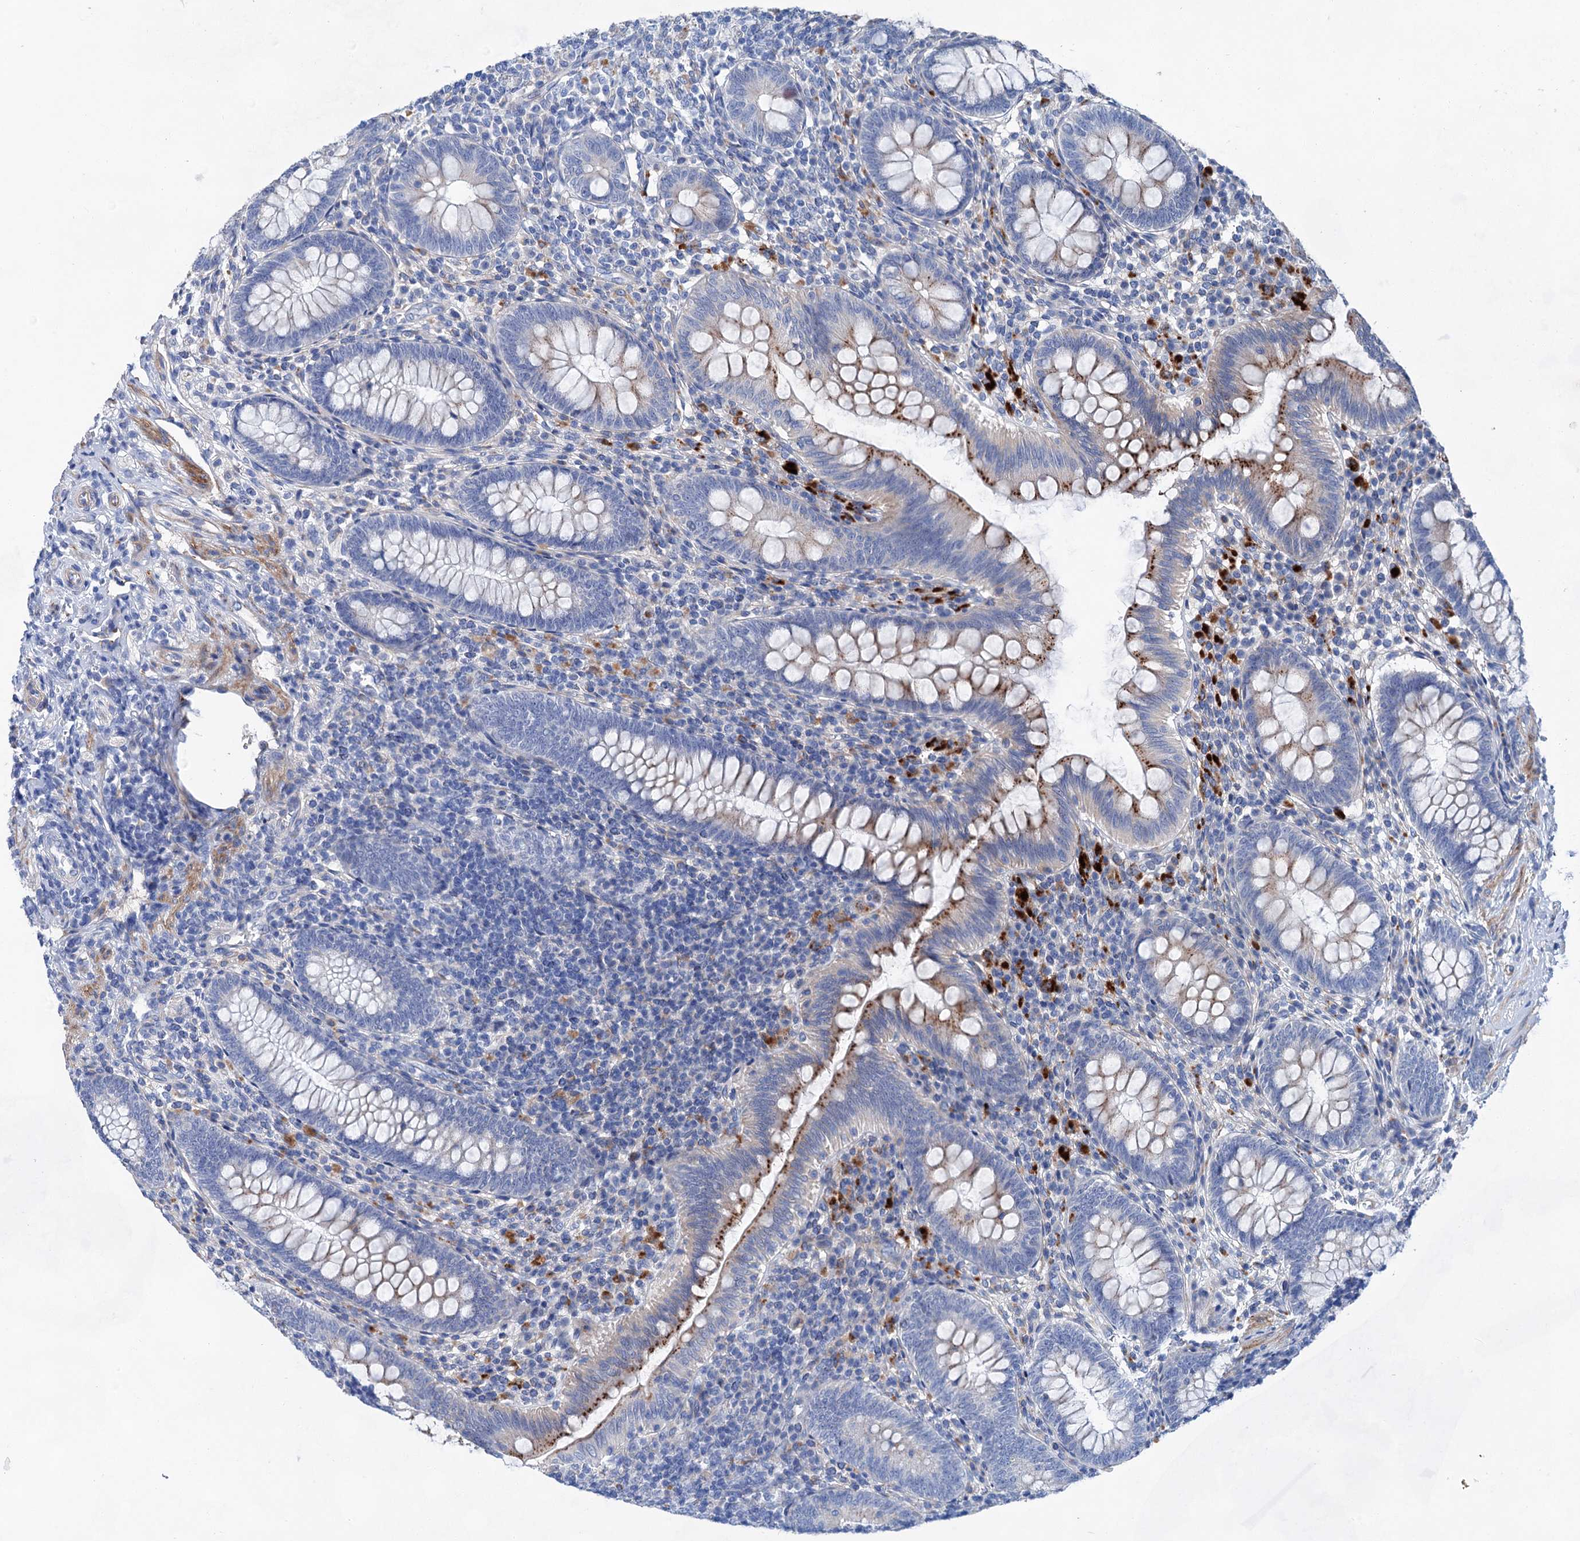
{"staining": {"intensity": "moderate", "quantity": "<25%", "location": "cytoplasmic/membranous"}, "tissue": "appendix", "cell_type": "Glandular cells", "image_type": "normal", "snomed": [{"axis": "morphology", "description": "Normal tissue, NOS"}, {"axis": "topography", "description": "Appendix"}], "caption": "The micrograph reveals a brown stain indicating the presence of a protein in the cytoplasmic/membranous of glandular cells in appendix.", "gene": "GPR155", "patient": {"sex": "male", "age": 14}}